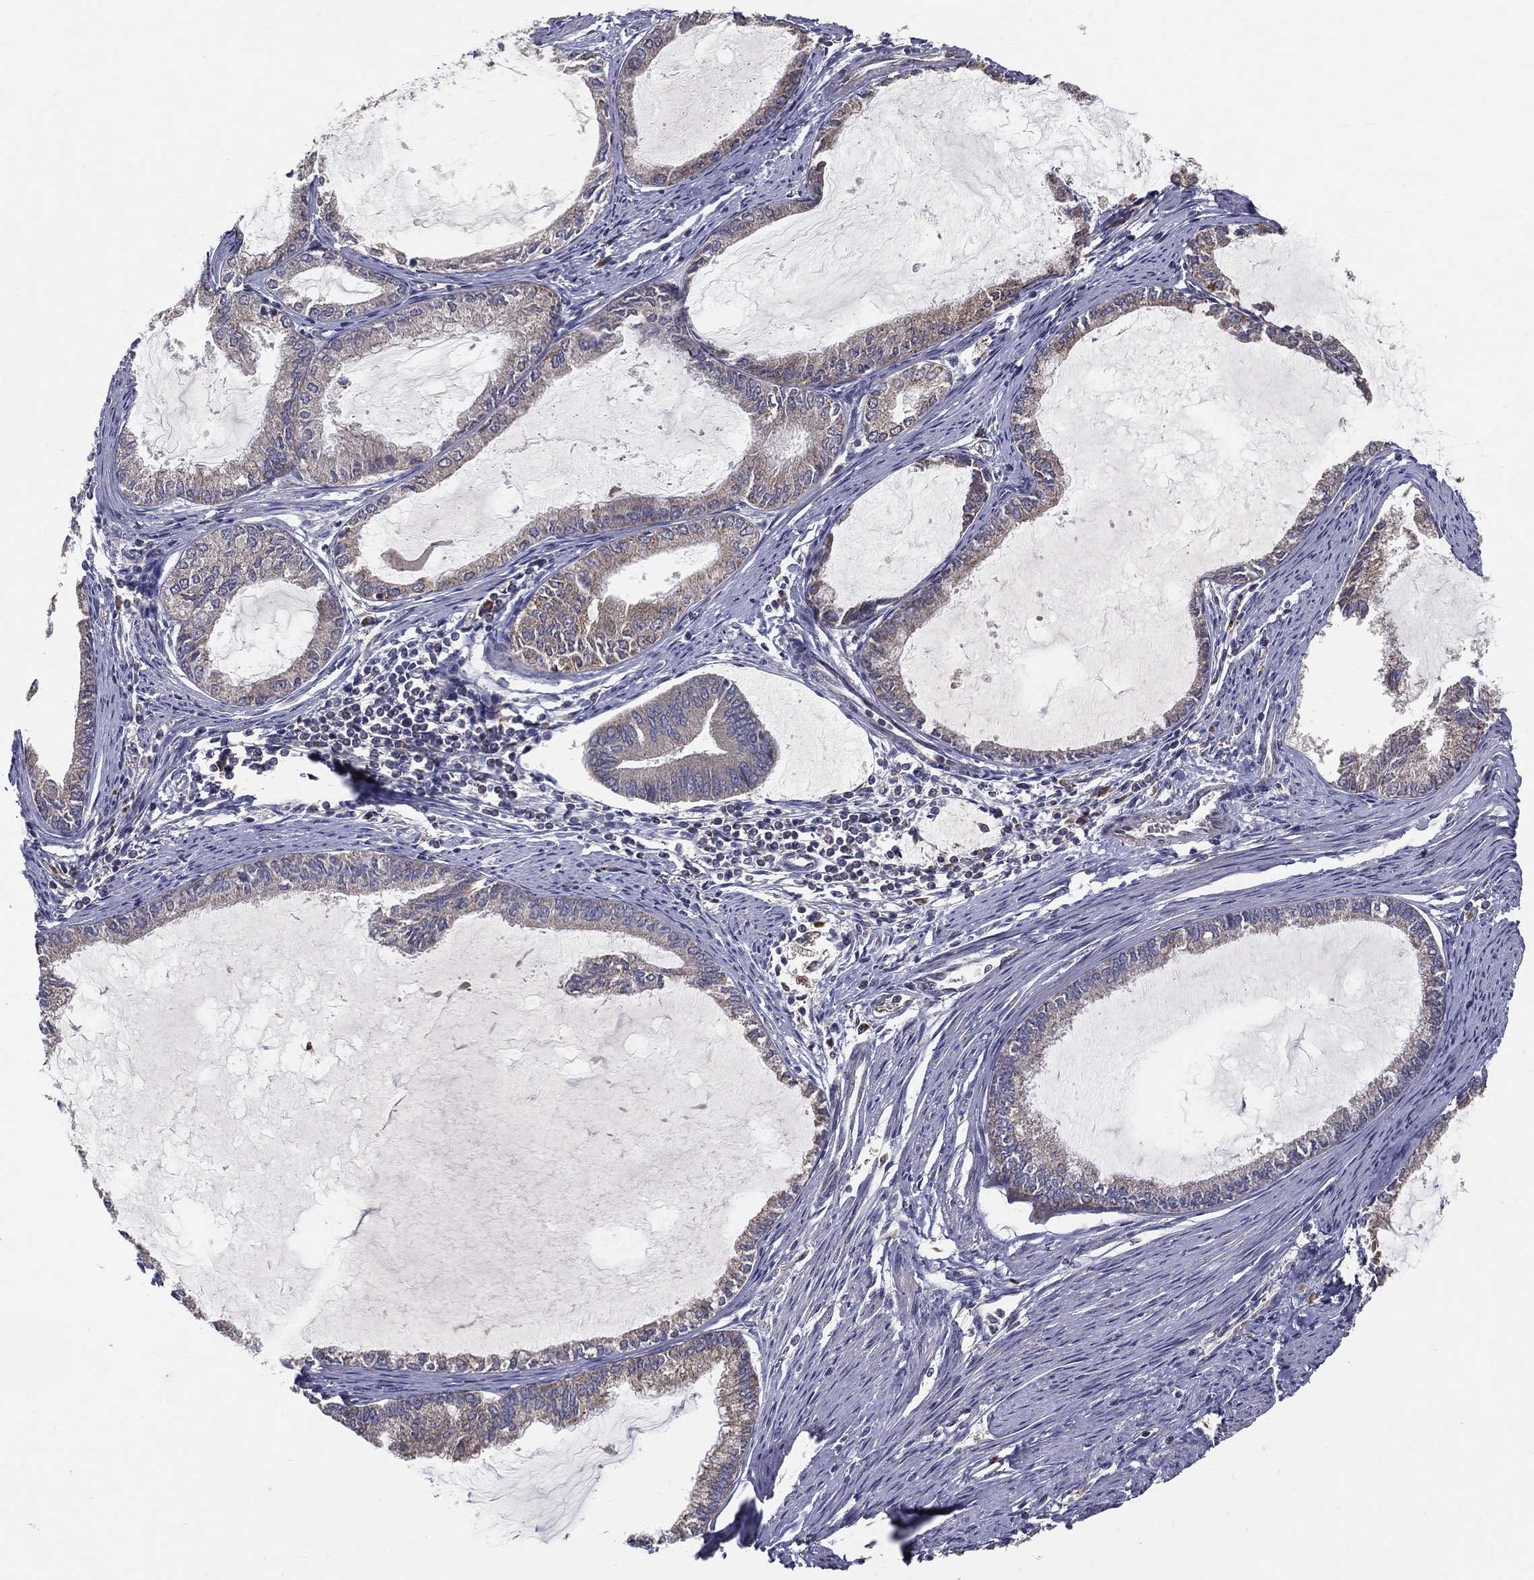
{"staining": {"intensity": "weak", "quantity": "<25%", "location": "cytoplasmic/membranous"}, "tissue": "endometrial cancer", "cell_type": "Tumor cells", "image_type": "cancer", "snomed": [{"axis": "morphology", "description": "Adenocarcinoma, NOS"}, {"axis": "topography", "description": "Endometrium"}], "caption": "The histopathology image displays no significant staining in tumor cells of endometrial adenocarcinoma.", "gene": "MT-ND1", "patient": {"sex": "female", "age": 86}}